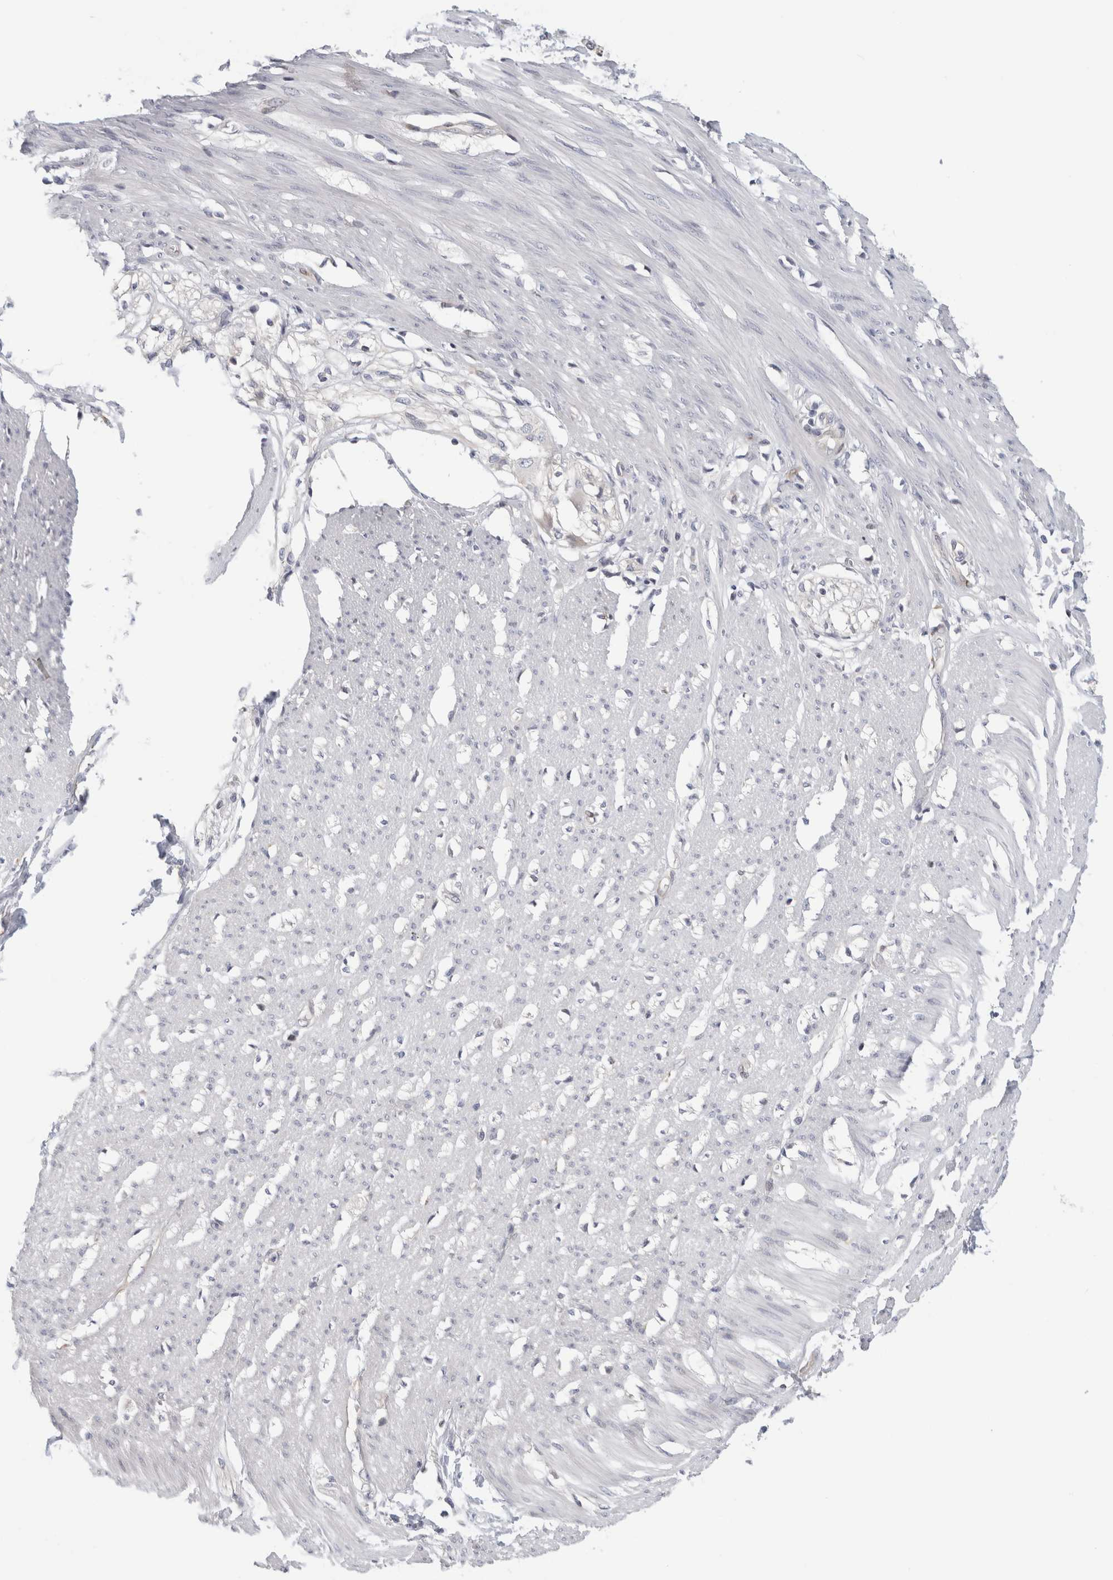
{"staining": {"intensity": "negative", "quantity": "none", "location": "none"}, "tissue": "smooth muscle", "cell_type": "Smooth muscle cells", "image_type": "normal", "snomed": [{"axis": "morphology", "description": "Normal tissue, NOS"}, {"axis": "morphology", "description": "Adenocarcinoma, NOS"}, {"axis": "topography", "description": "Colon"}, {"axis": "topography", "description": "Peripheral nerve tissue"}], "caption": "Smooth muscle stained for a protein using immunohistochemistry demonstrates no staining smooth muscle cells.", "gene": "SYTL5", "patient": {"sex": "male", "age": 14}}